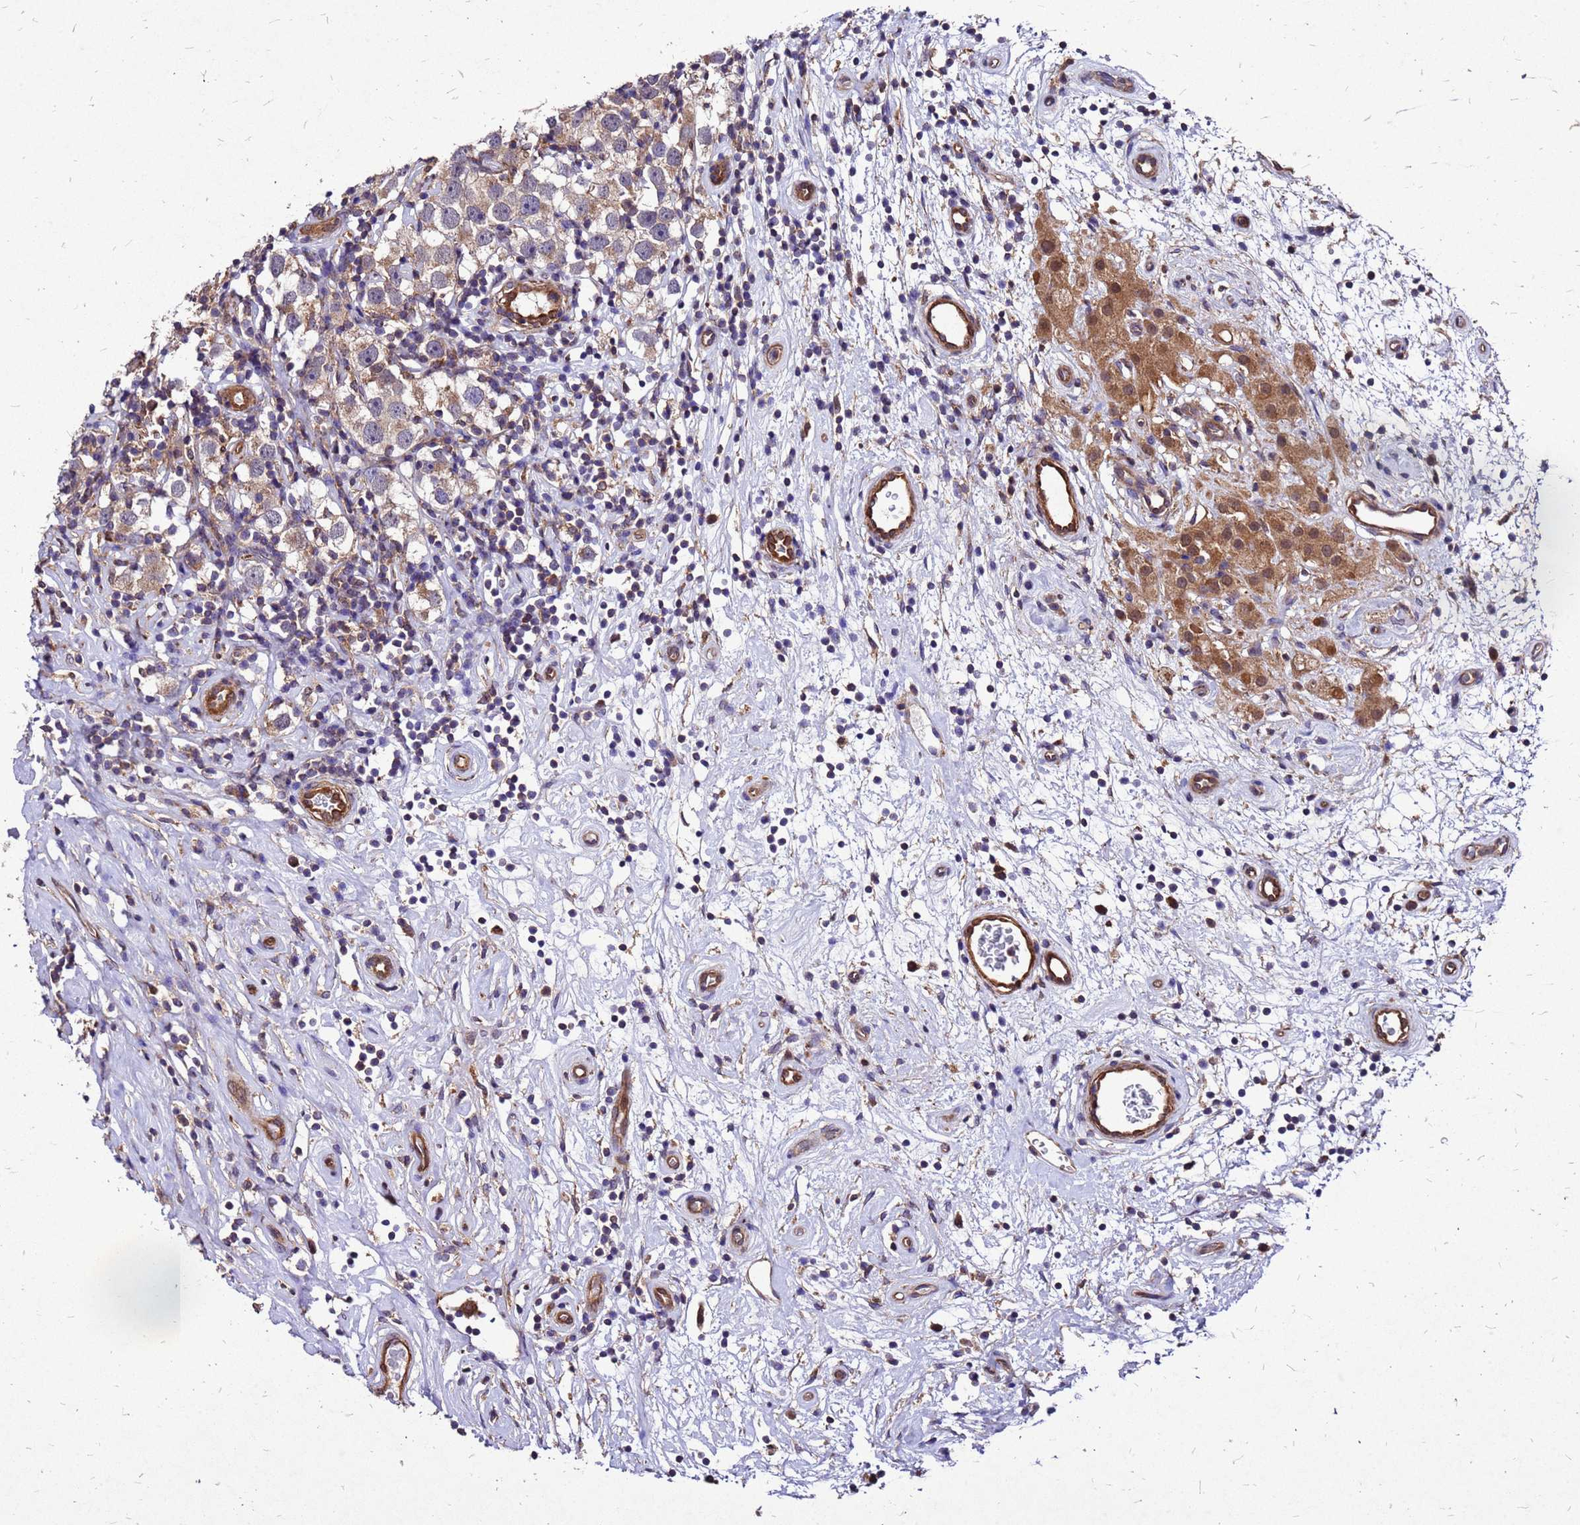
{"staining": {"intensity": "moderate", "quantity": ">75%", "location": "cytoplasmic/membranous"}, "tissue": "testis cancer", "cell_type": "Tumor cells", "image_type": "cancer", "snomed": [{"axis": "morphology", "description": "Seminoma, NOS"}, {"axis": "topography", "description": "Testis"}], "caption": "Brown immunohistochemical staining in human testis cancer (seminoma) demonstrates moderate cytoplasmic/membranous positivity in approximately >75% of tumor cells.", "gene": "DUSP23", "patient": {"sex": "male", "age": 49}}